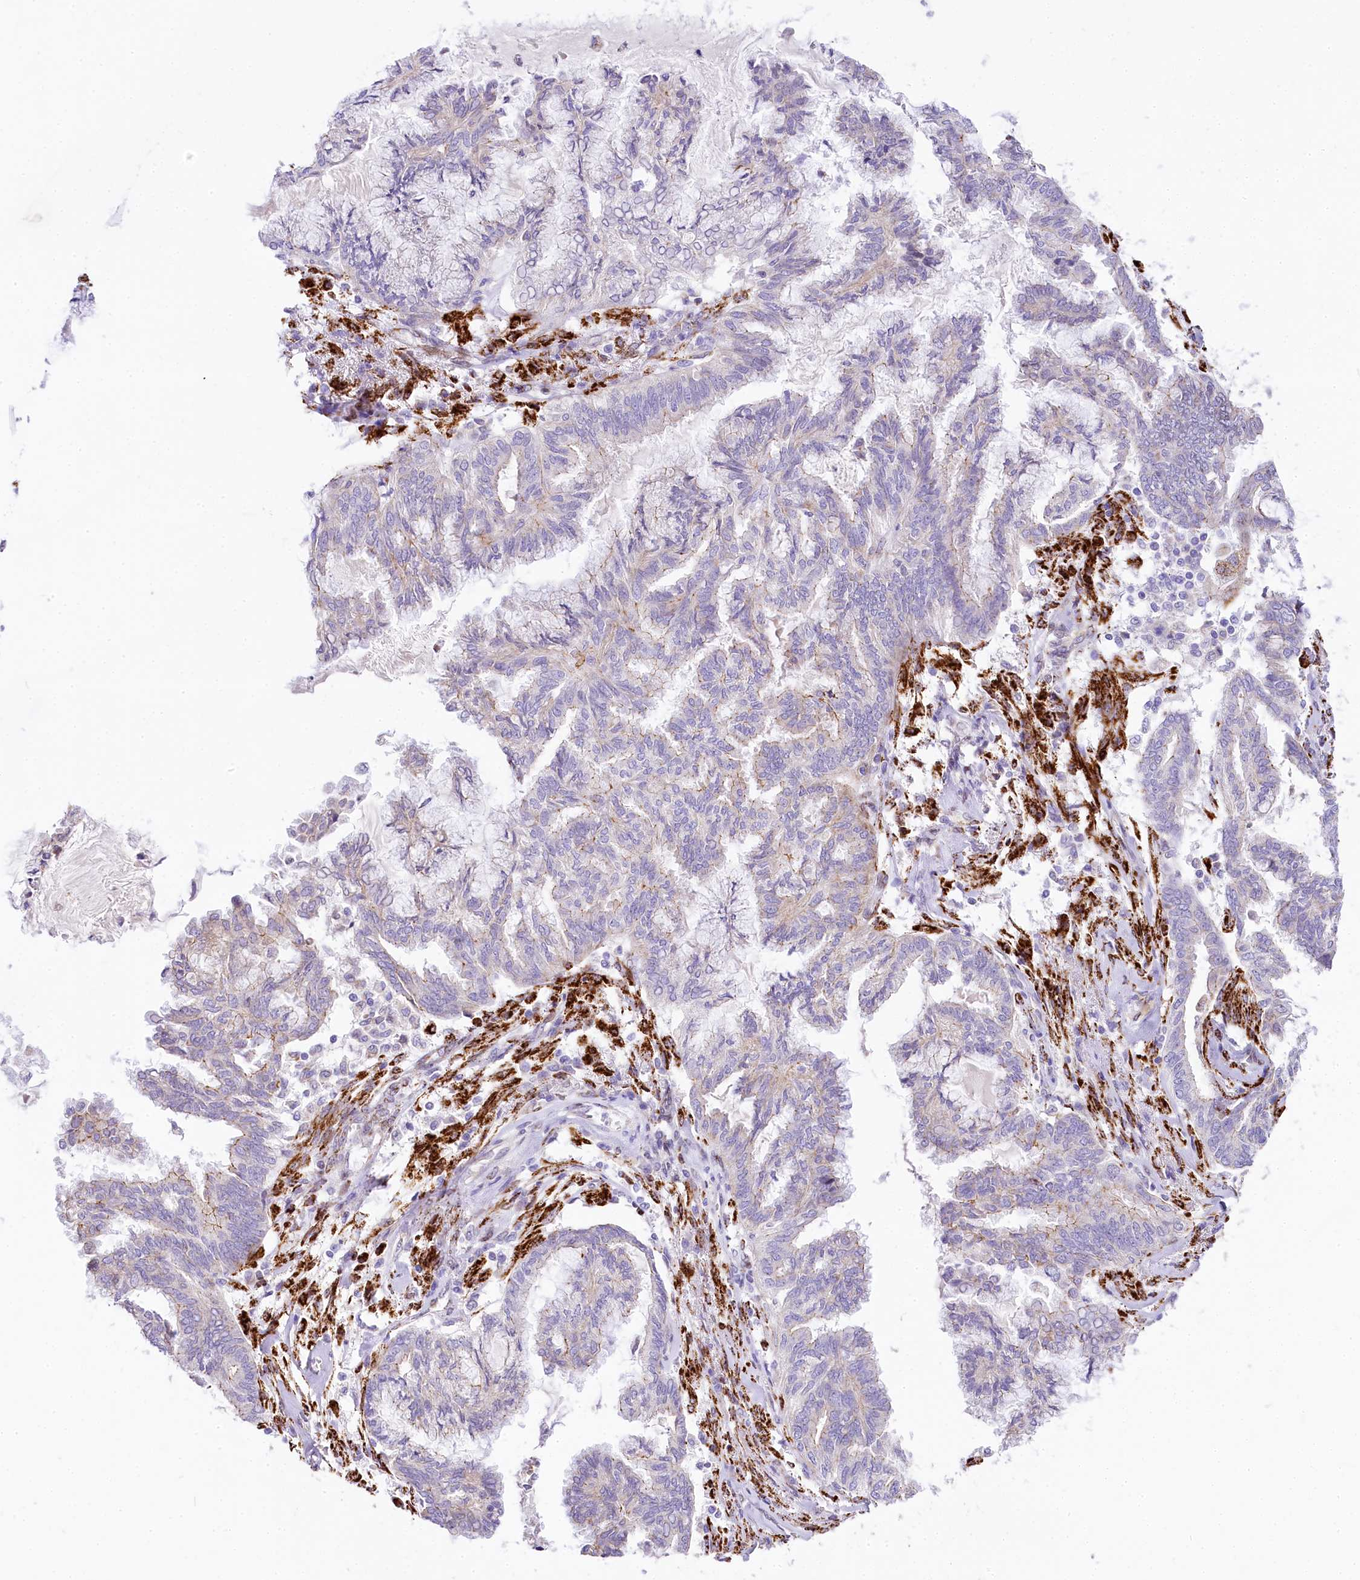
{"staining": {"intensity": "negative", "quantity": "none", "location": "none"}, "tissue": "endometrial cancer", "cell_type": "Tumor cells", "image_type": "cancer", "snomed": [{"axis": "morphology", "description": "Adenocarcinoma, NOS"}, {"axis": "topography", "description": "Endometrium"}], "caption": "A photomicrograph of endometrial cancer stained for a protein reveals no brown staining in tumor cells.", "gene": "PPIP5K2", "patient": {"sex": "female", "age": 86}}